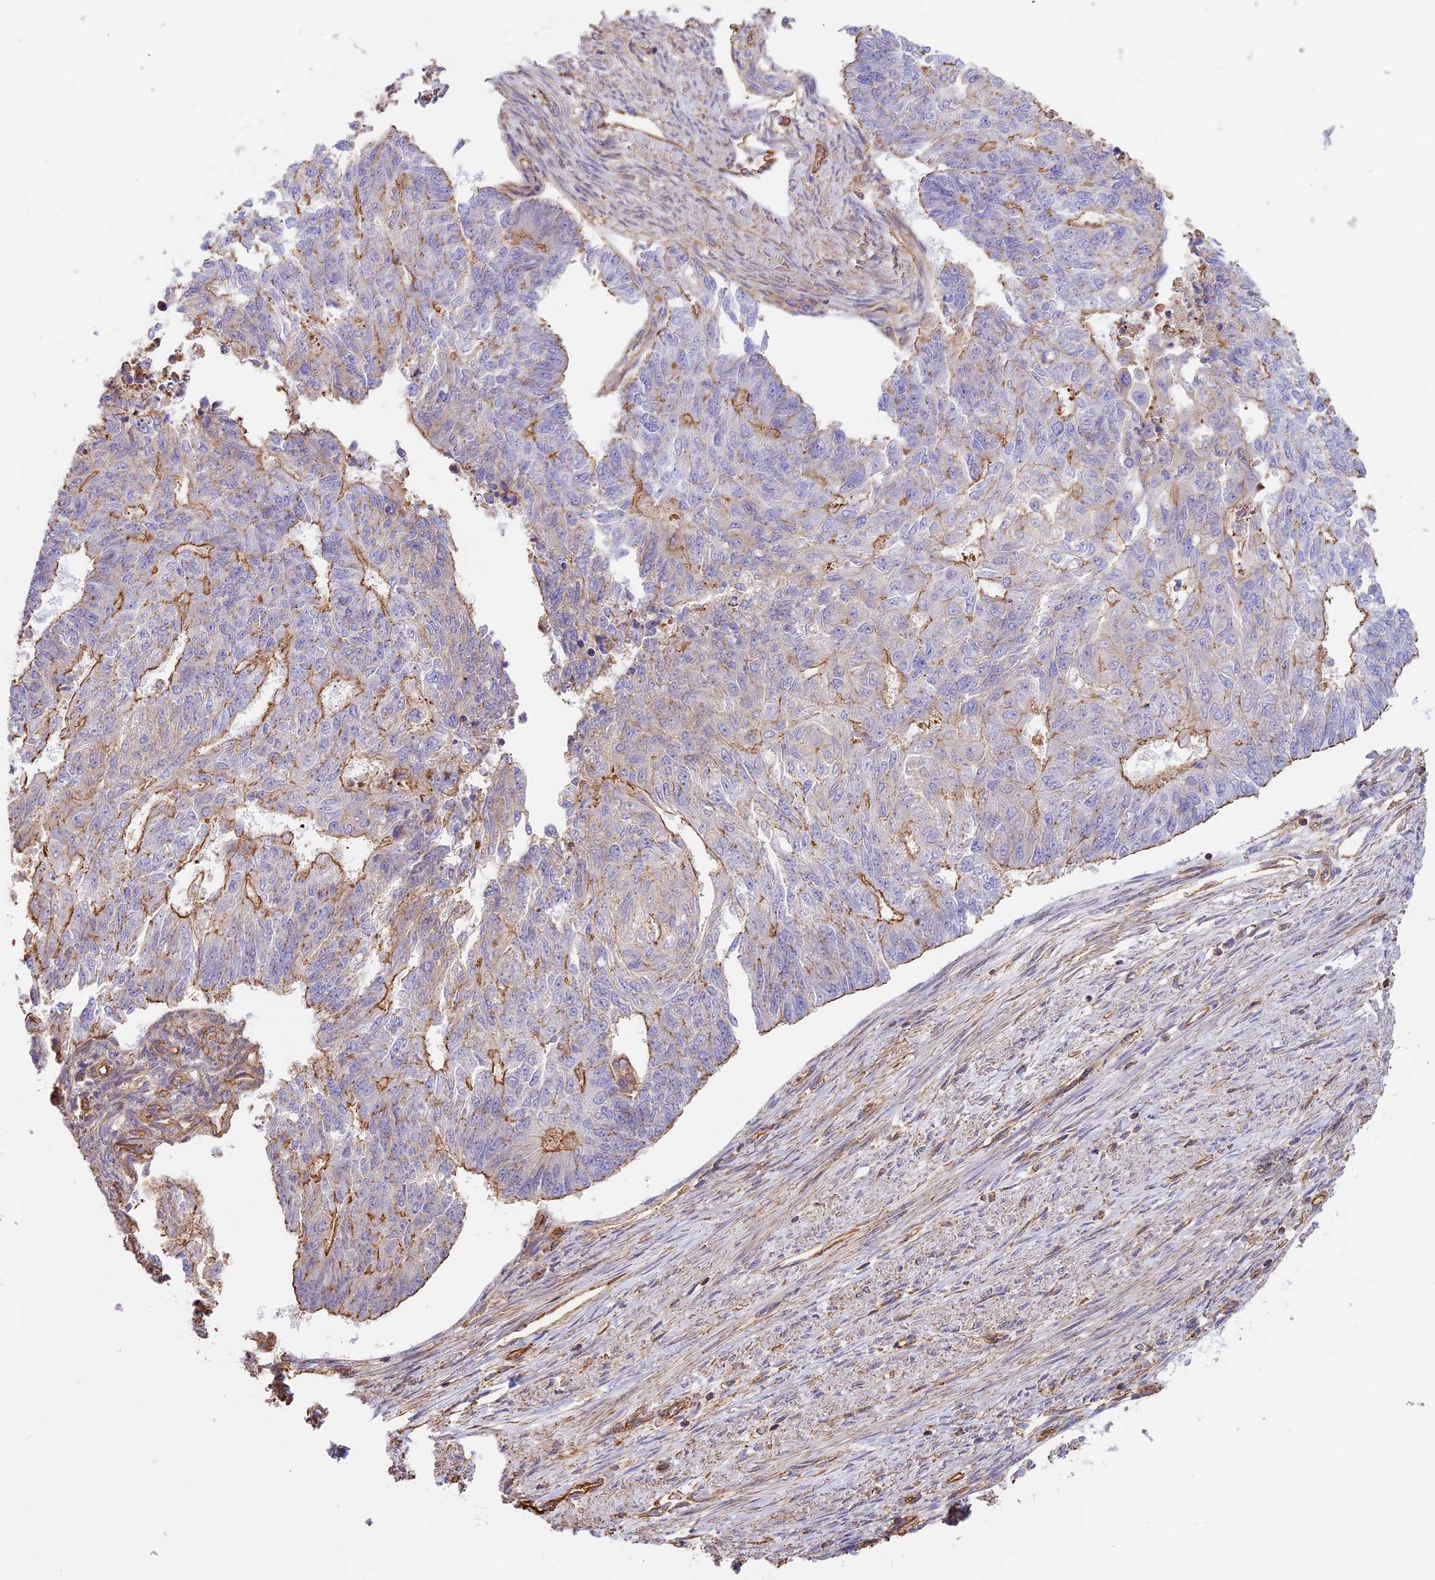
{"staining": {"intensity": "moderate", "quantity": "<25%", "location": "cytoplasmic/membranous"}, "tissue": "endometrial cancer", "cell_type": "Tumor cells", "image_type": "cancer", "snomed": [{"axis": "morphology", "description": "Adenocarcinoma, NOS"}, {"axis": "topography", "description": "Endometrium"}], "caption": "Protein staining by immunohistochemistry (IHC) displays moderate cytoplasmic/membranous staining in approximately <25% of tumor cells in endometrial cancer (adenocarcinoma).", "gene": "VPS18", "patient": {"sex": "female", "age": 32}}